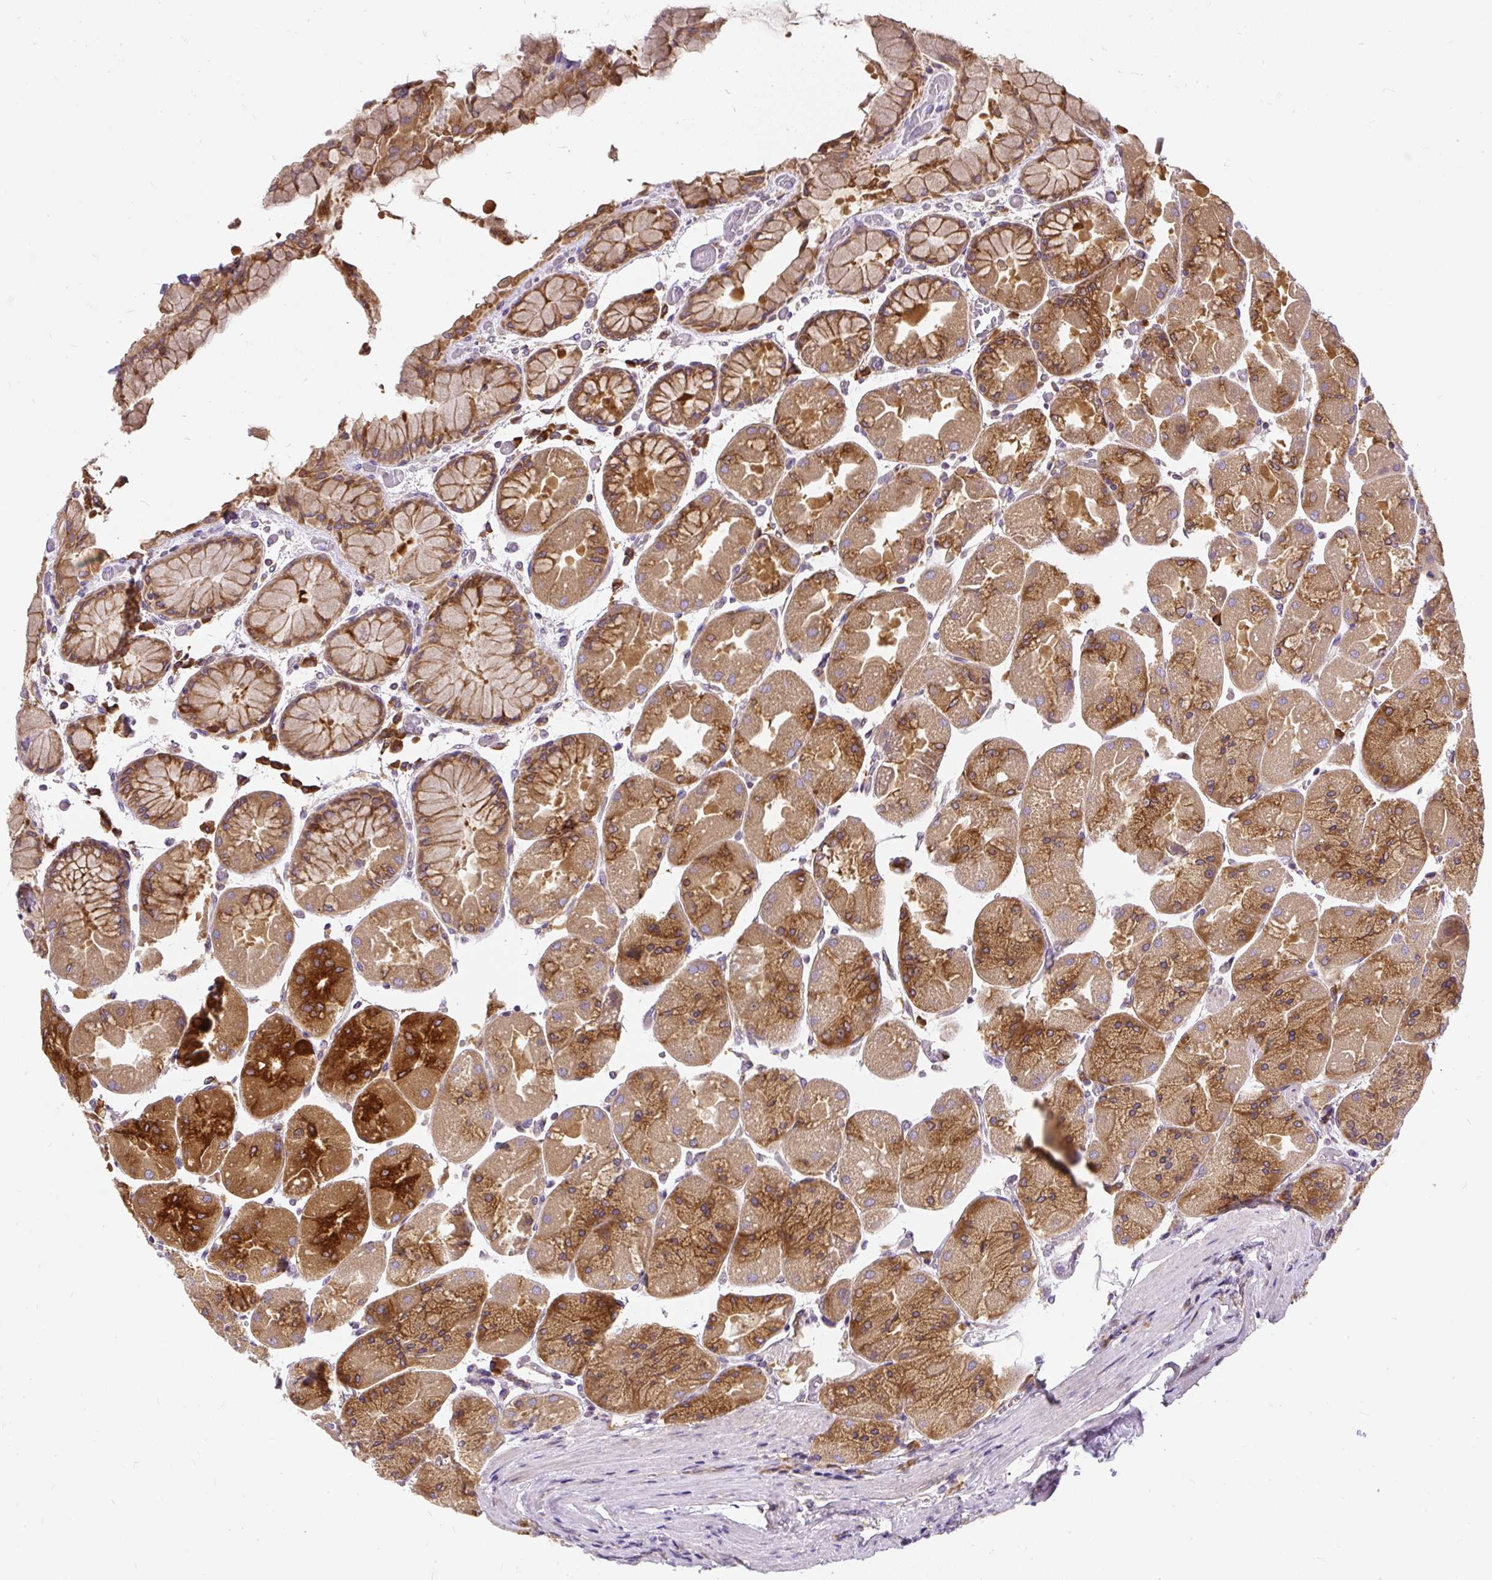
{"staining": {"intensity": "moderate", "quantity": ">75%", "location": "cytoplasmic/membranous"}, "tissue": "stomach", "cell_type": "Glandular cells", "image_type": "normal", "snomed": [{"axis": "morphology", "description": "Normal tissue, NOS"}, {"axis": "topography", "description": "Stomach"}], "caption": "This photomicrograph reveals immunohistochemistry (IHC) staining of benign human stomach, with medium moderate cytoplasmic/membranous positivity in about >75% of glandular cells.", "gene": "CYP20A1", "patient": {"sex": "female", "age": 61}}